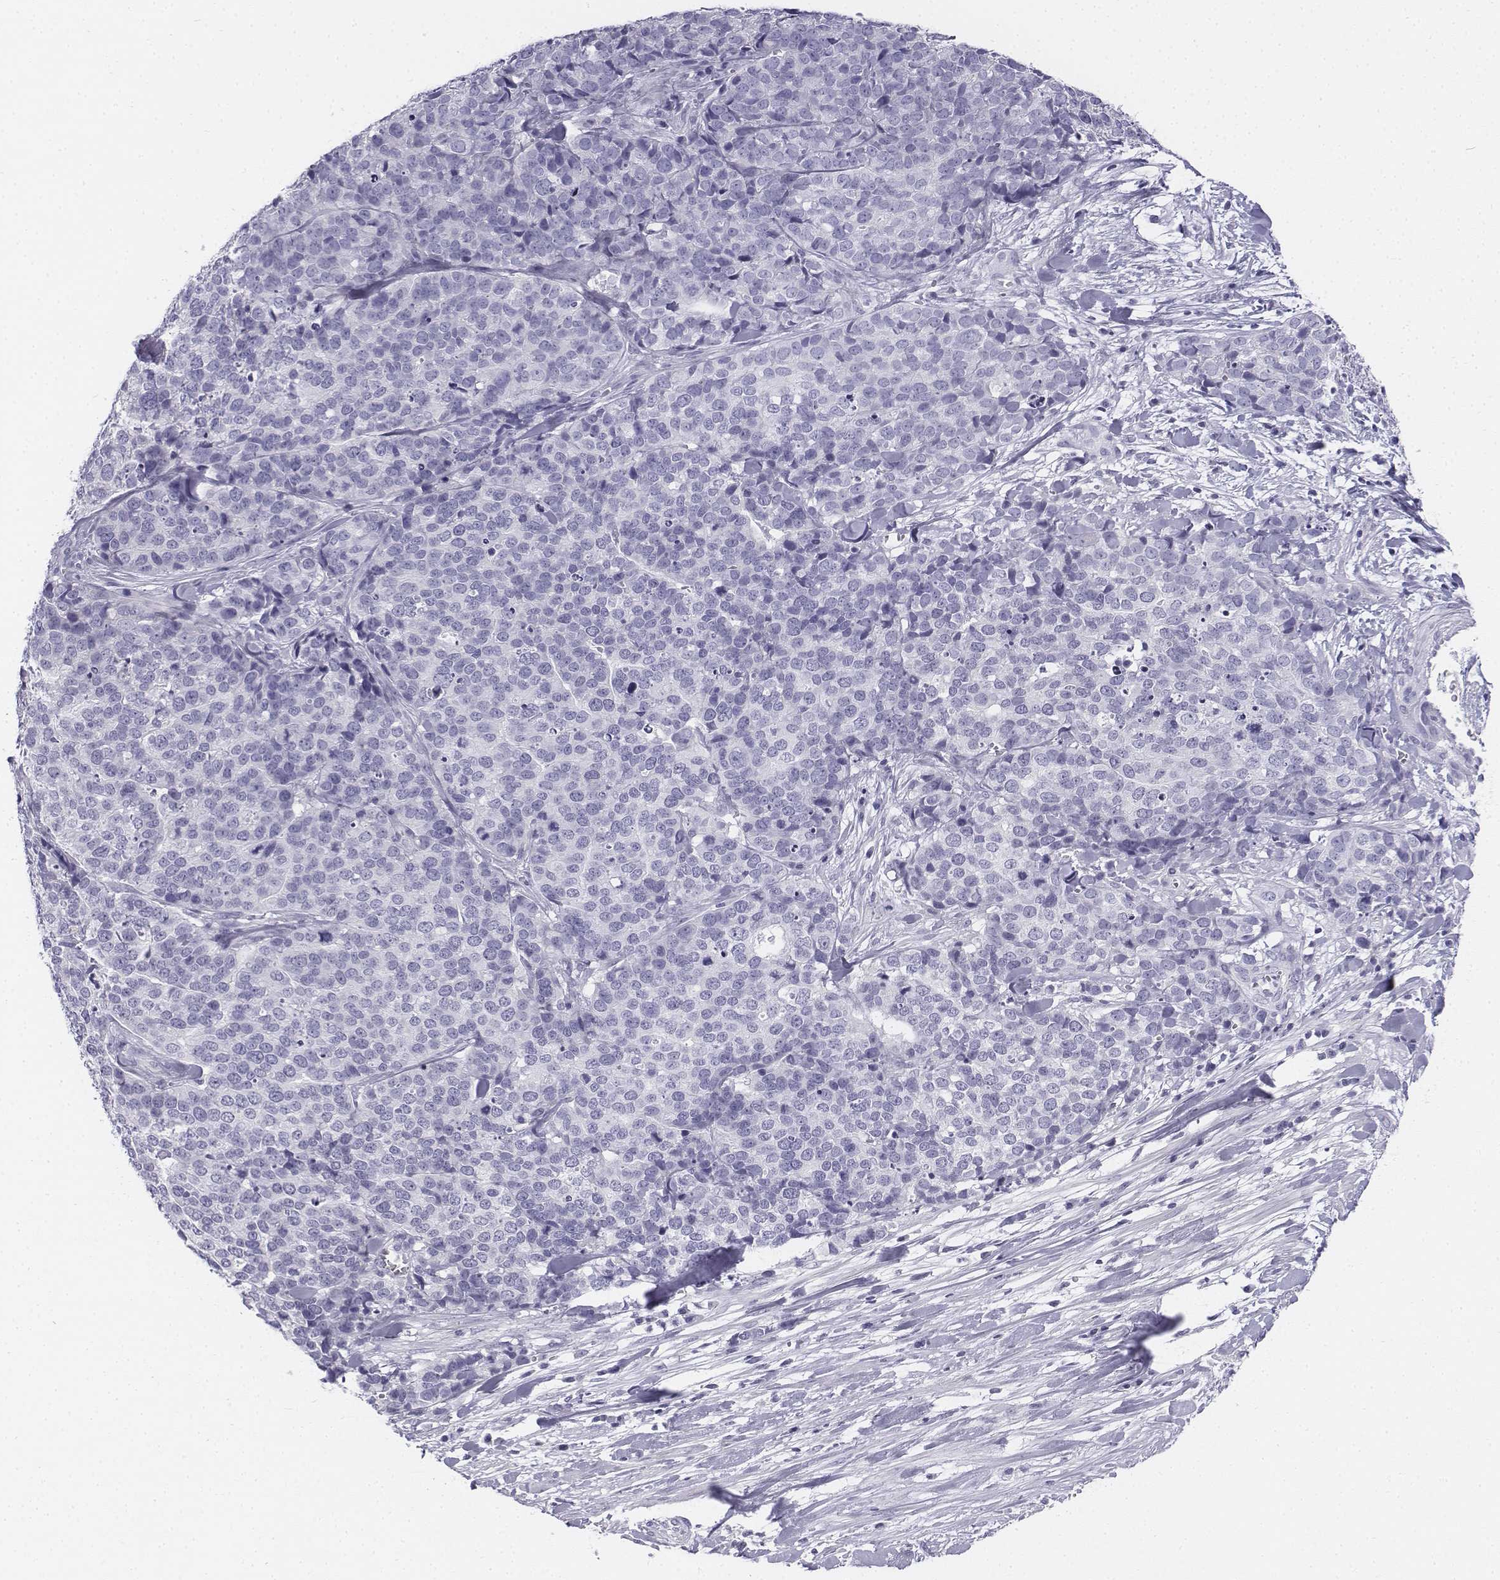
{"staining": {"intensity": "negative", "quantity": "none", "location": "none"}, "tissue": "ovarian cancer", "cell_type": "Tumor cells", "image_type": "cancer", "snomed": [{"axis": "morphology", "description": "Carcinoma, endometroid"}, {"axis": "topography", "description": "Ovary"}], "caption": "A histopathology image of human endometroid carcinoma (ovarian) is negative for staining in tumor cells. Brightfield microscopy of IHC stained with DAB (brown) and hematoxylin (blue), captured at high magnification.", "gene": "TH", "patient": {"sex": "female", "age": 65}}